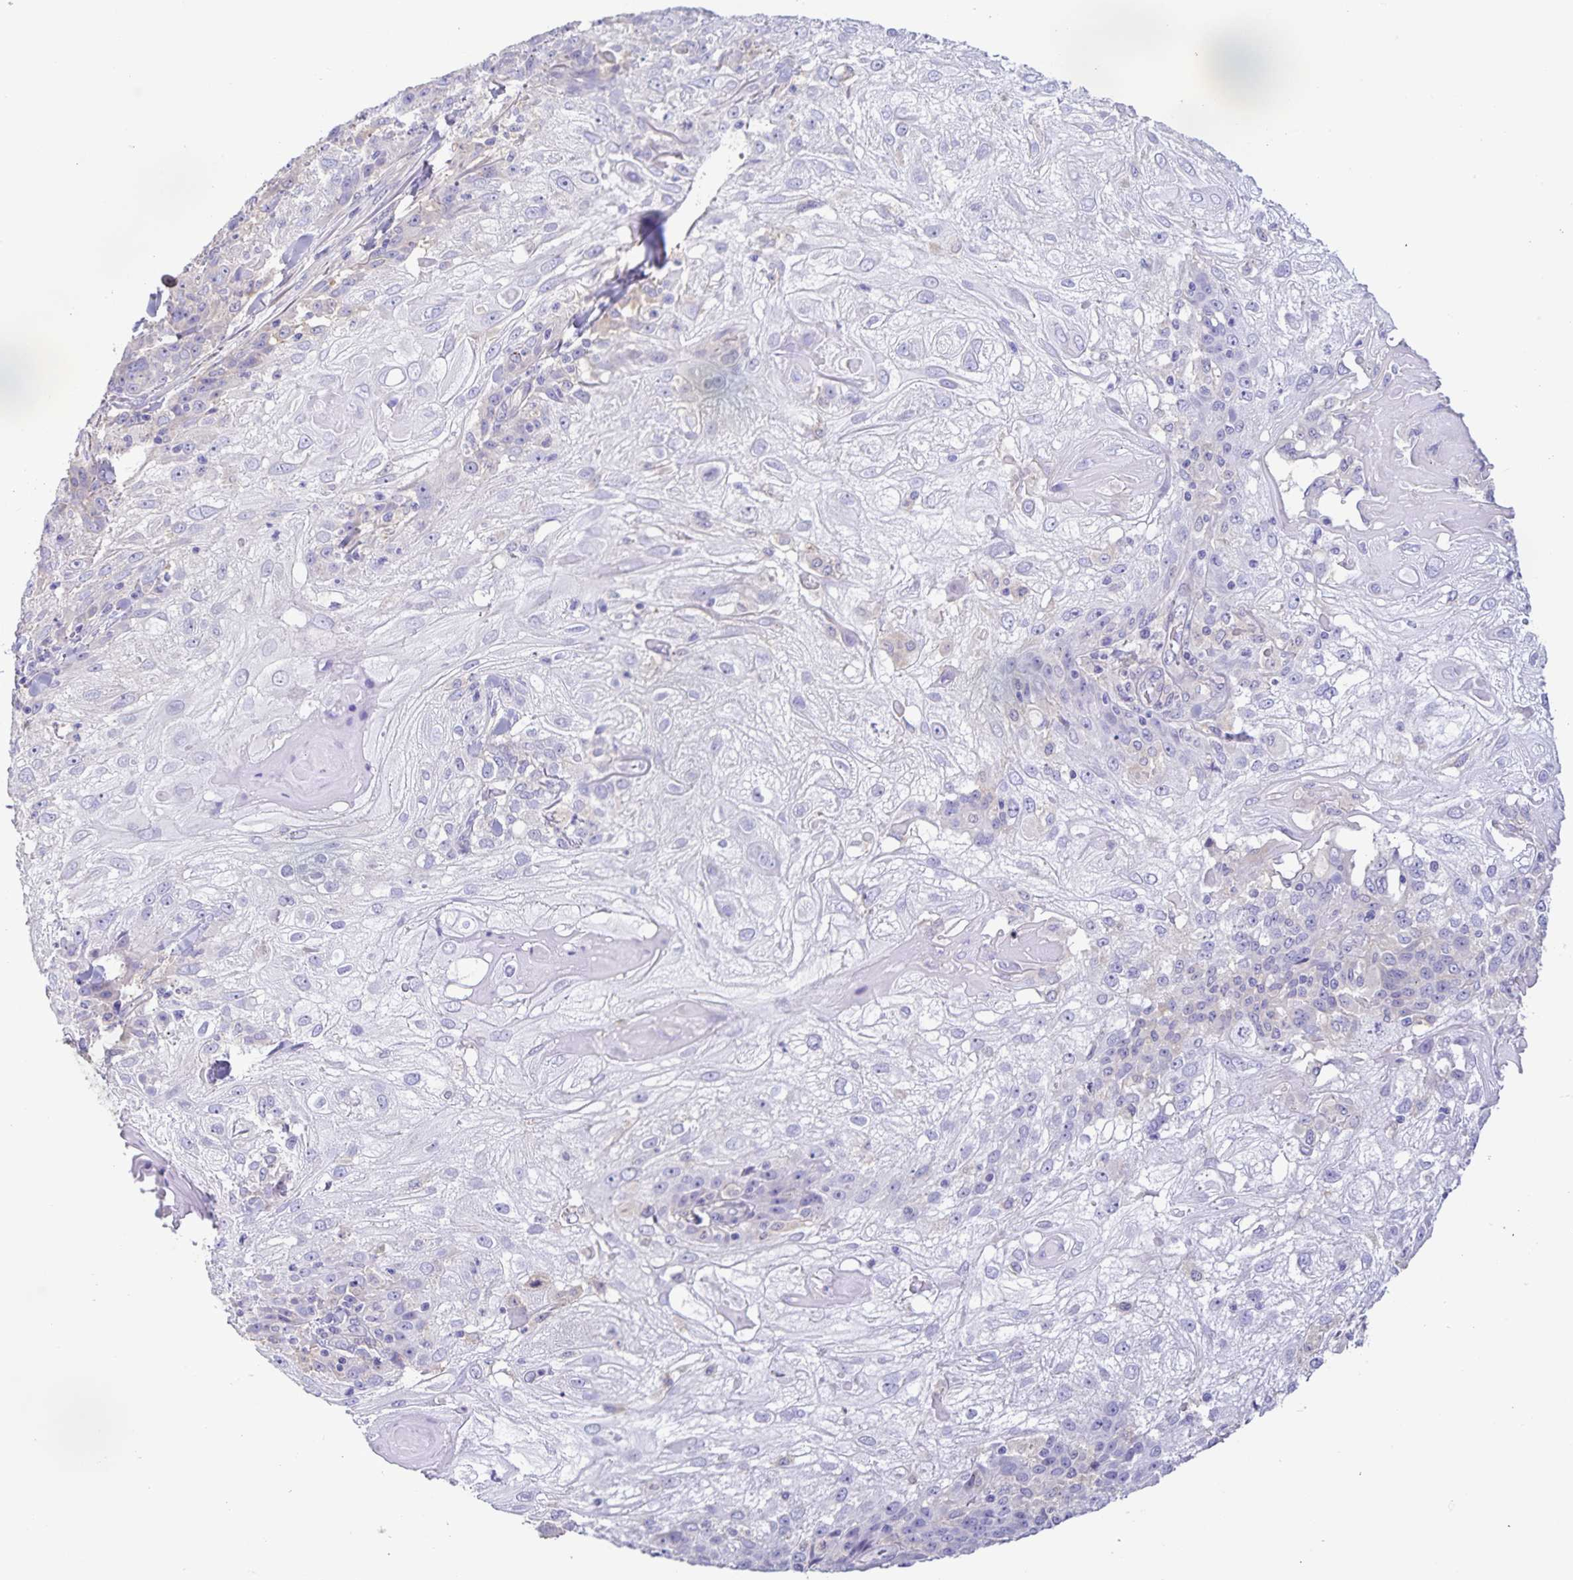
{"staining": {"intensity": "negative", "quantity": "none", "location": "none"}, "tissue": "skin cancer", "cell_type": "Tumor cells", "image_type": "cancer", "snomed": [{"axis": "morphology", "description": "Normal tissue, NOS"}, {"axis": "morphology", "description": "Squamous cell carcinoma, NOS"}, {"axis": "topography", "description": "Skin"}], "caption": "DAB (3,3'-diaminobenzidine) immunohistochemical staining of human skin cancer (squamous cell carcinoma) reveals no significant expression in tumor cells. (DAB (3,3'-diaminobenzidine) immunohistochemistry, high magnification).", "gene": "BOLL", "patient": {"sex": "female", "age": 83}}